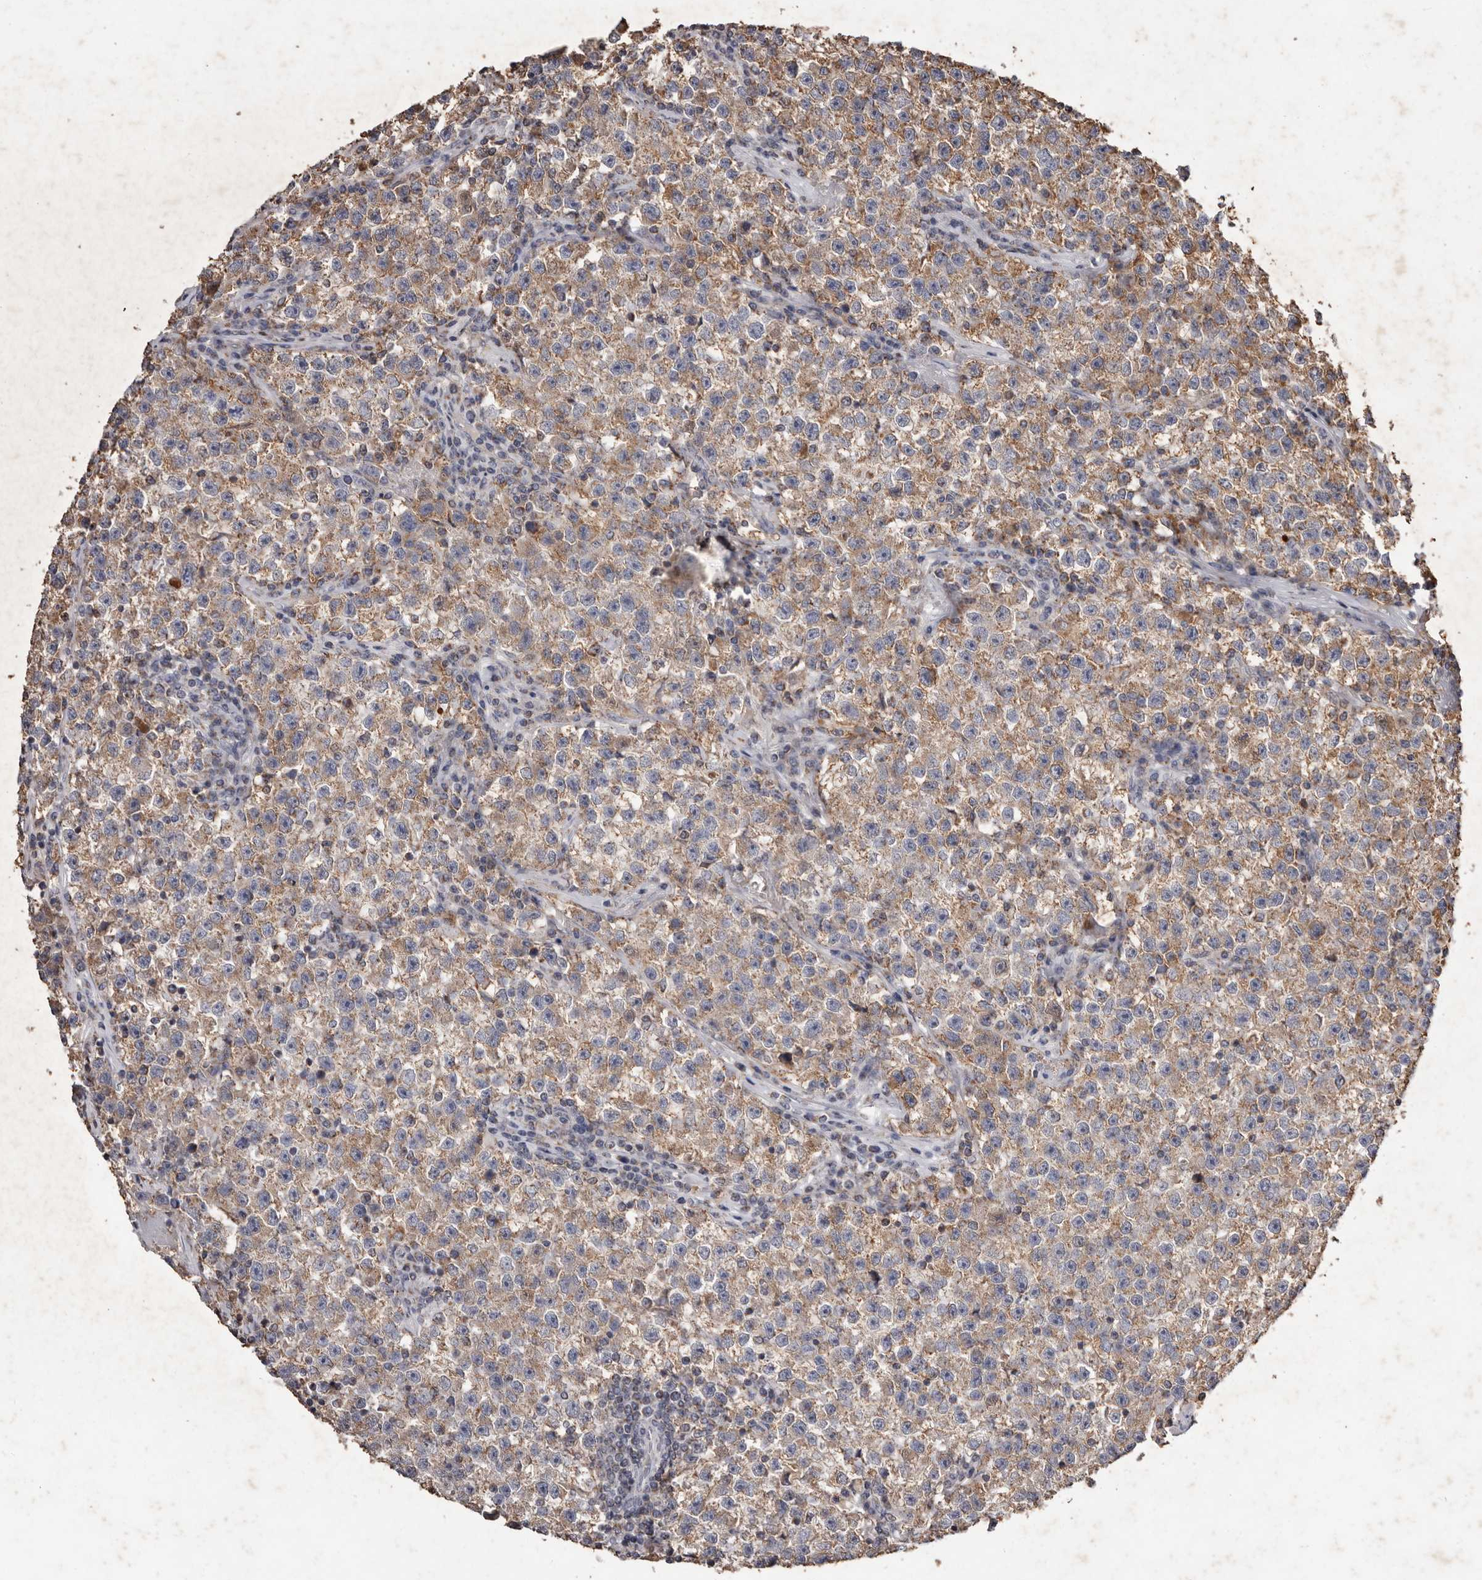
{"staining": {"intensity": "weak", "quantity": ">75%", "location": "cytoplasmic/membranous"}, "tissue": "testis cancer", "cell_type": "Tumor cells", "image_type": "cancer", "snomed": [{"axis": "morphology", "description": "Seminoma, NOS"}, {"axis": "topography", "description": "Testis"}], "caption": "An image of human seminoma (testis) stained for a protein demonstrates weak cytoplasmic/membranous brown staining in tumor cells.", "gene": "CXCL14", "patient": {"sex": "male", "age": 22}}